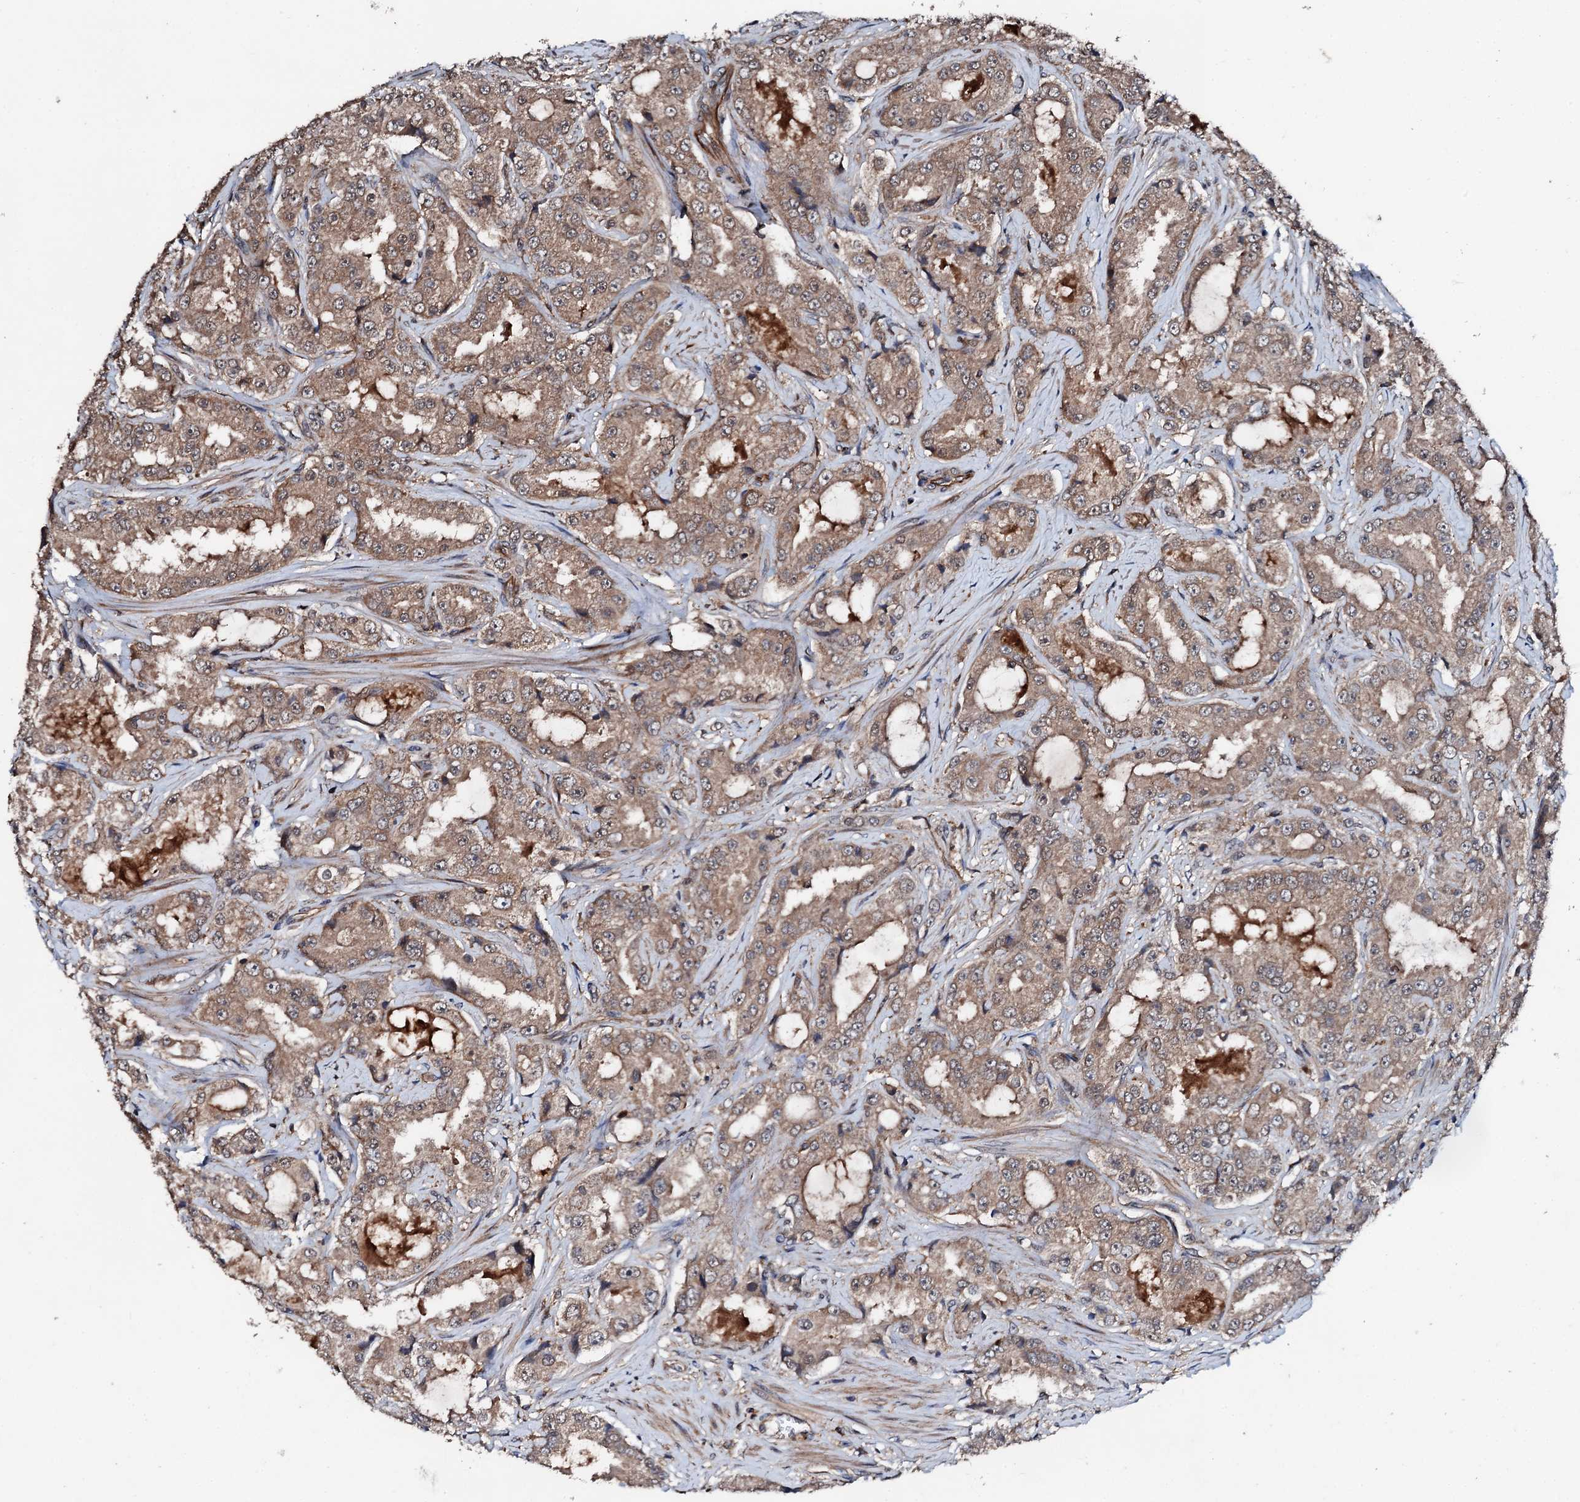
{"staining": {"intensity": "moderate", "quantity": ">75%", "location": "cytoplasmic/membranous"}, "tissue": "prostate cancer", "cell_type": "Tumor cells", "image_type": "cancer", "snomed": [{"axis": "morphology", "description": "Adenocarcinoma, High grade"}, {"axis": "topography", "description": "Prostate"}], "caption": "The micrograph displays immunohistochemical staining of prostate cancer (adenocarcinoma (high-grade)). There is moderate cytoplasmic/membranous positivity is seen in about >75% of tumor cells. (Stains: DAB (3,3'-diaminobenzidine) in brown, nuclei in blue, Microscopy: brightfield microscopy at high magnification).", "gene": "FGD4", "patient": {"sex": "male", "age": 73}}